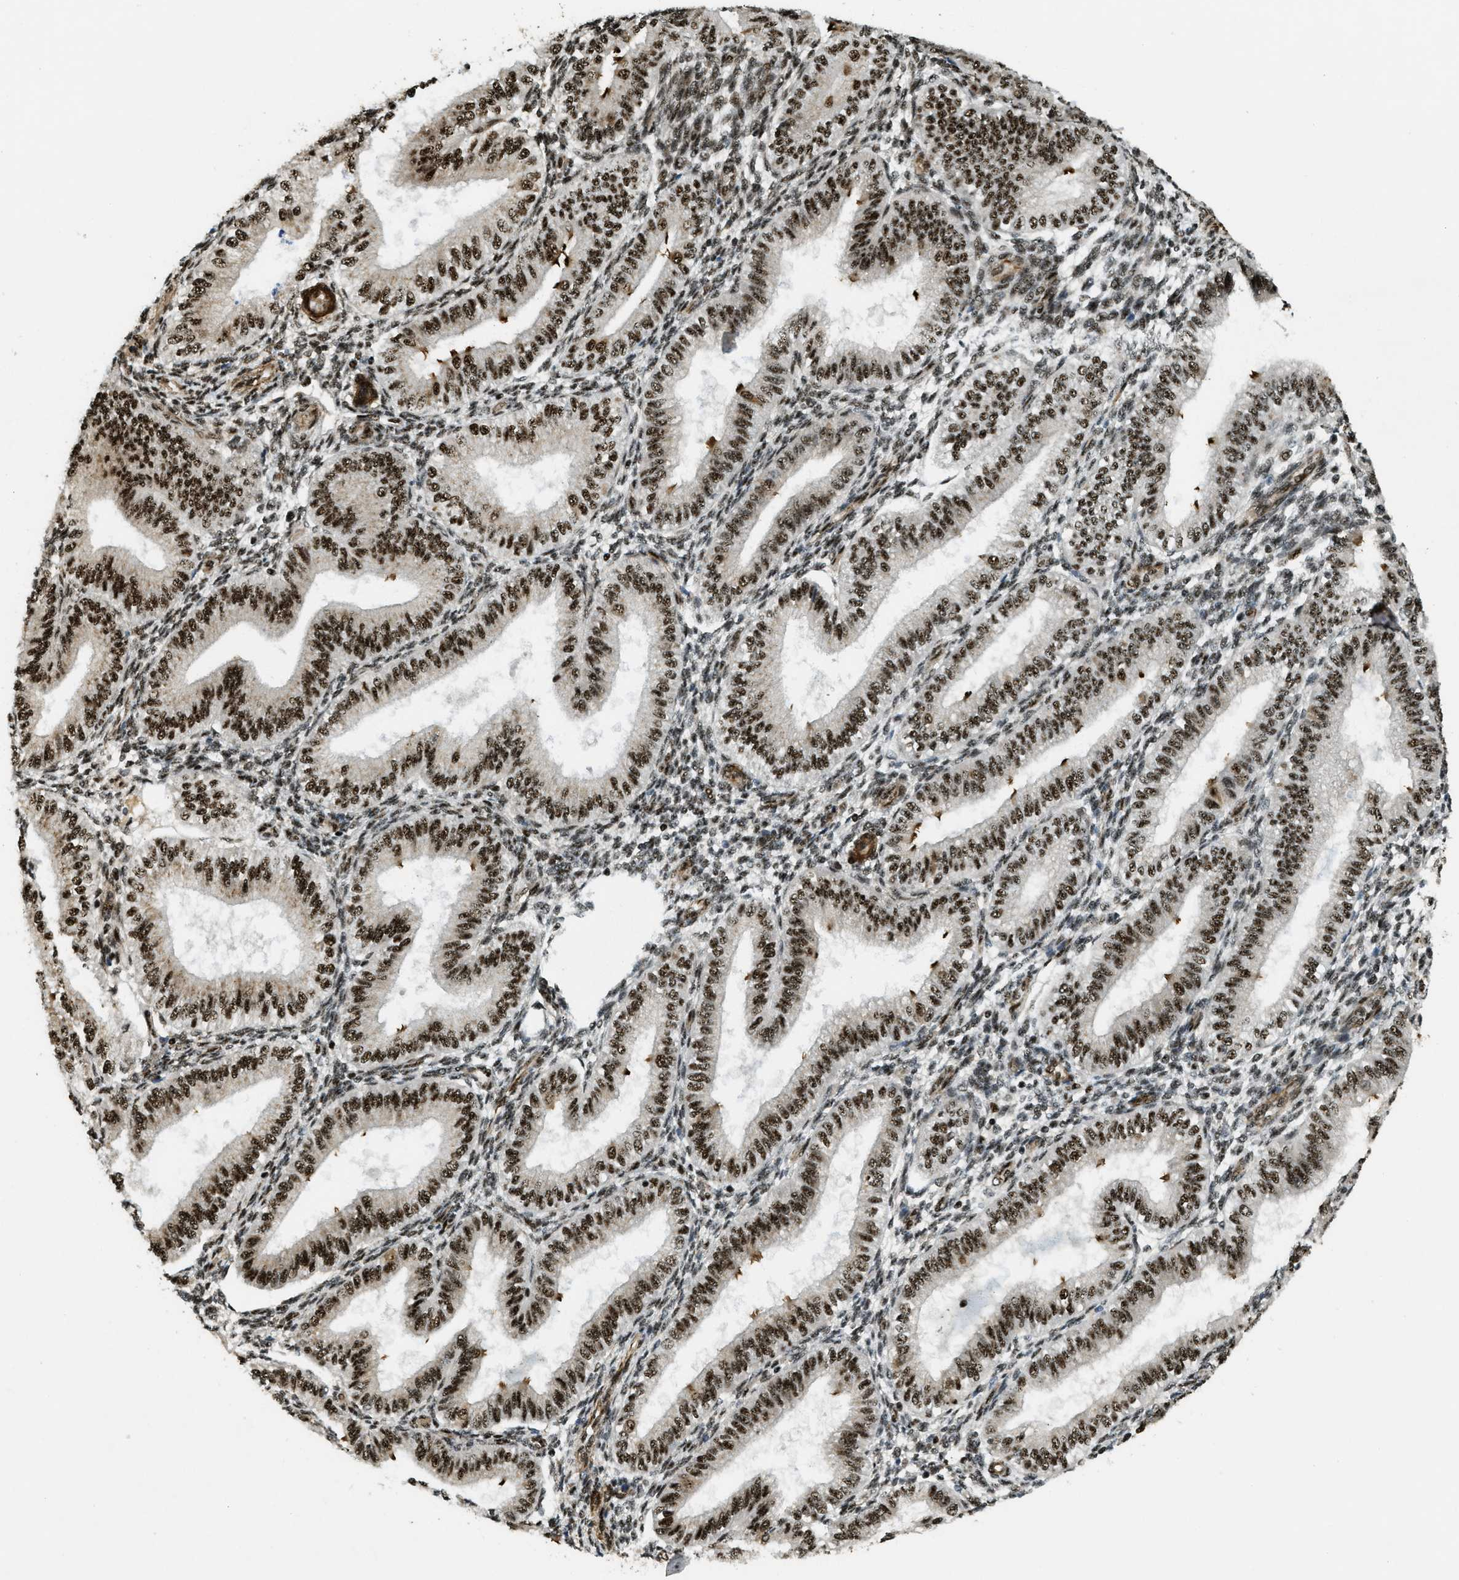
{"staining": {"intensity": "moderate", "quantity": ">75%", "location": "nuclear"}, "tissue": "endometrium", "cell_type": "Cells in endometrial stroma", "image_type": "normal", "snomed": [{"axis": "morphology", "description": "Normal tissue, NOS"}, {"axis": "topography", "description": "Endometrium"}], "caption": "Immunohistochemistry (IHC) (DAB) staining of benign endometrium shows moderate nuclear protein staining in about >75% of cells in endometrial stroma.", "gene": "CFAP36", "patient": {"sex": "female", "age": 39}}